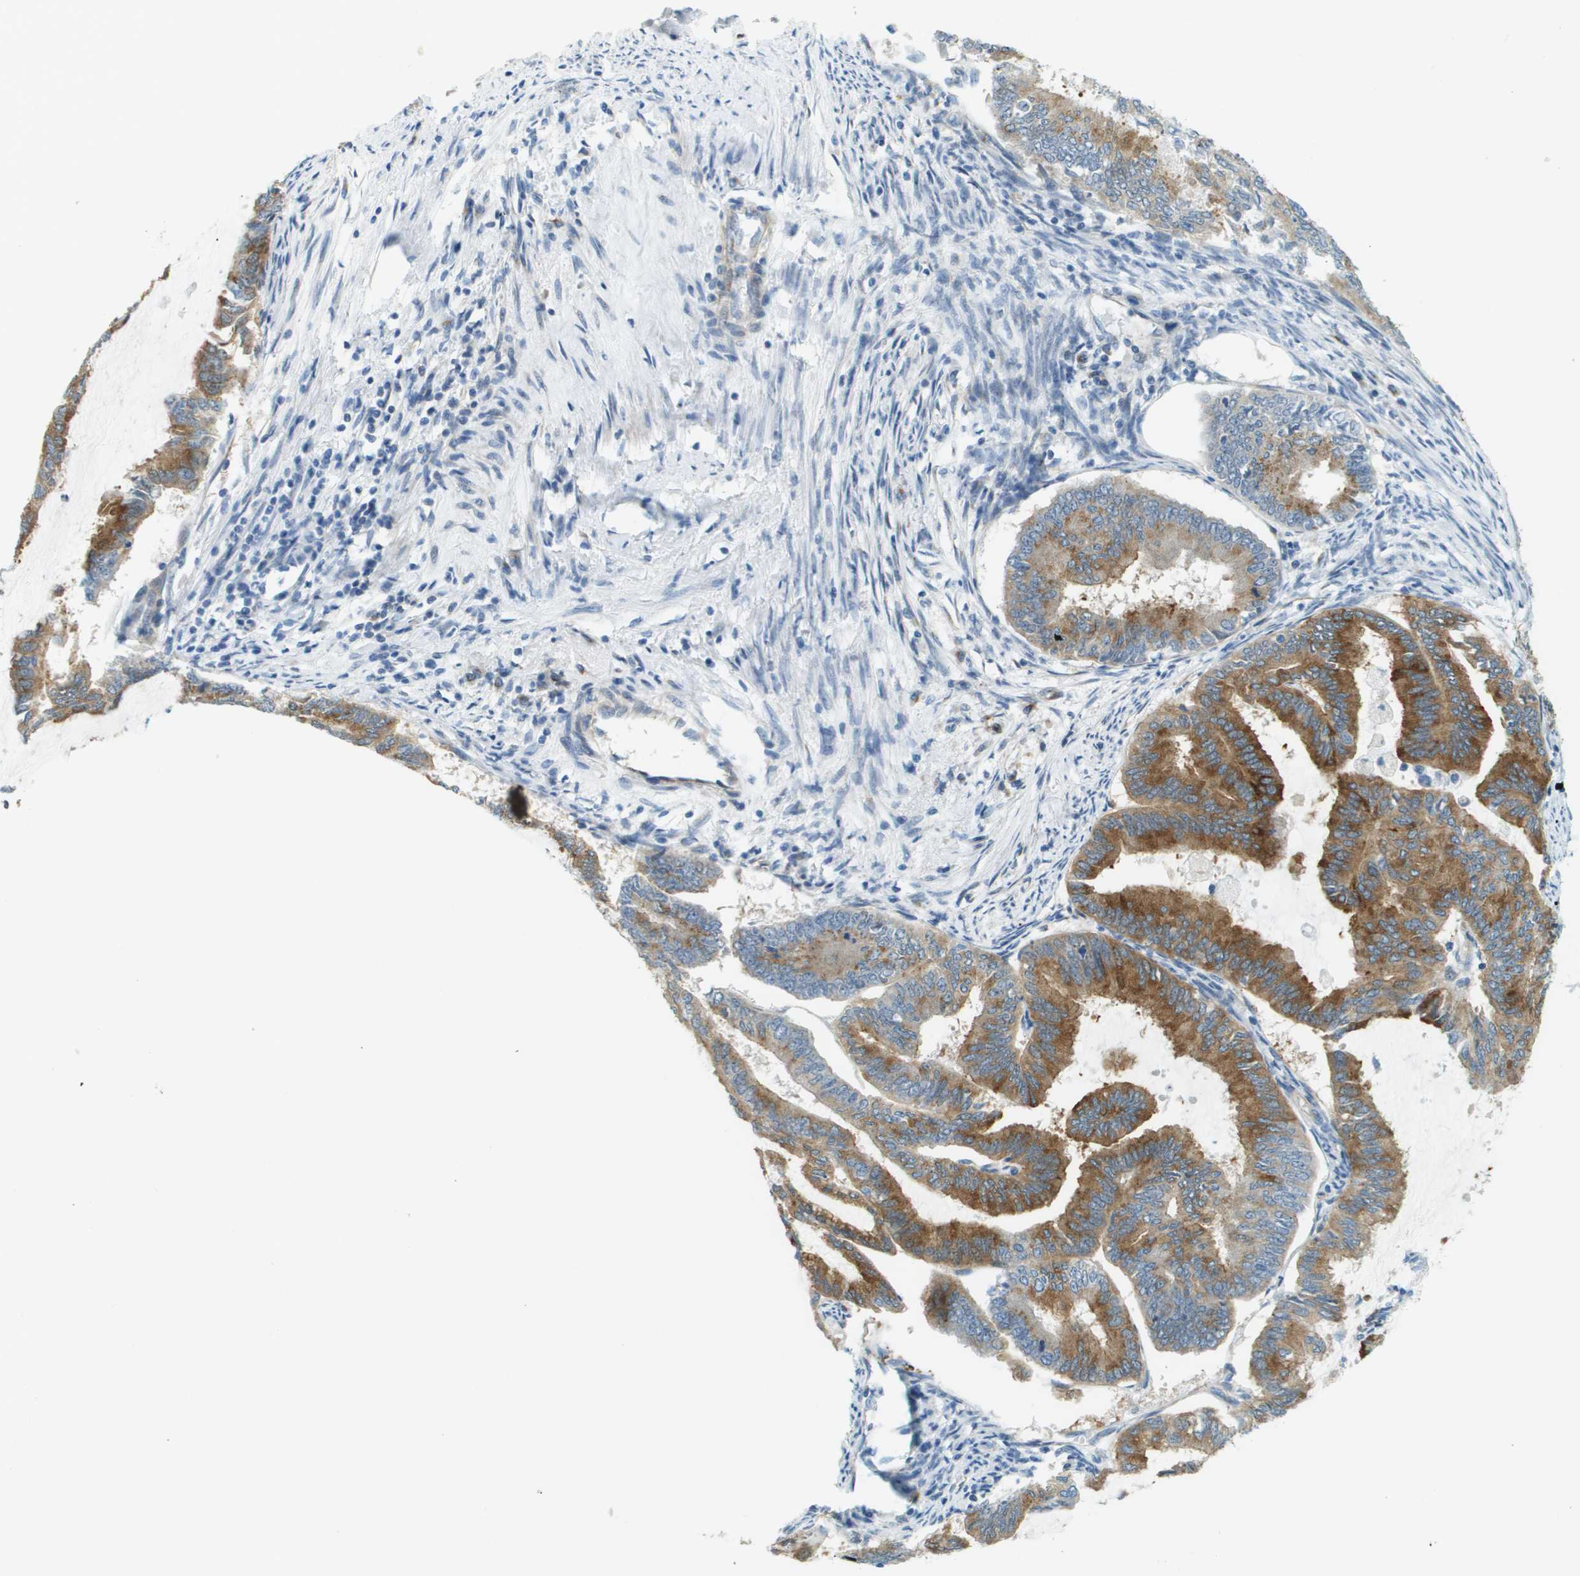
{"staining": {"intensity": "moderate", "quantity": ">75%", "location": "cytoplasmic/membranous"}, "tissue": "endometrial cancer", "cell_type": "Tumor cells", "image_type": "cancer", "snomed": [{"axis": "morphology", "description": "Adenocarcinoma, NOS"}, {"axis": "topography", "description": "Endometrium"}], "caption": "This is an image of immunohistochemistry staining of adenocarcinoma (endometrial), which shows moderate positivity in the cytoplasmic/membranous of tumor cells.", "gene": "ACBD3", "patient": {"sex": "female", "age": 86}}